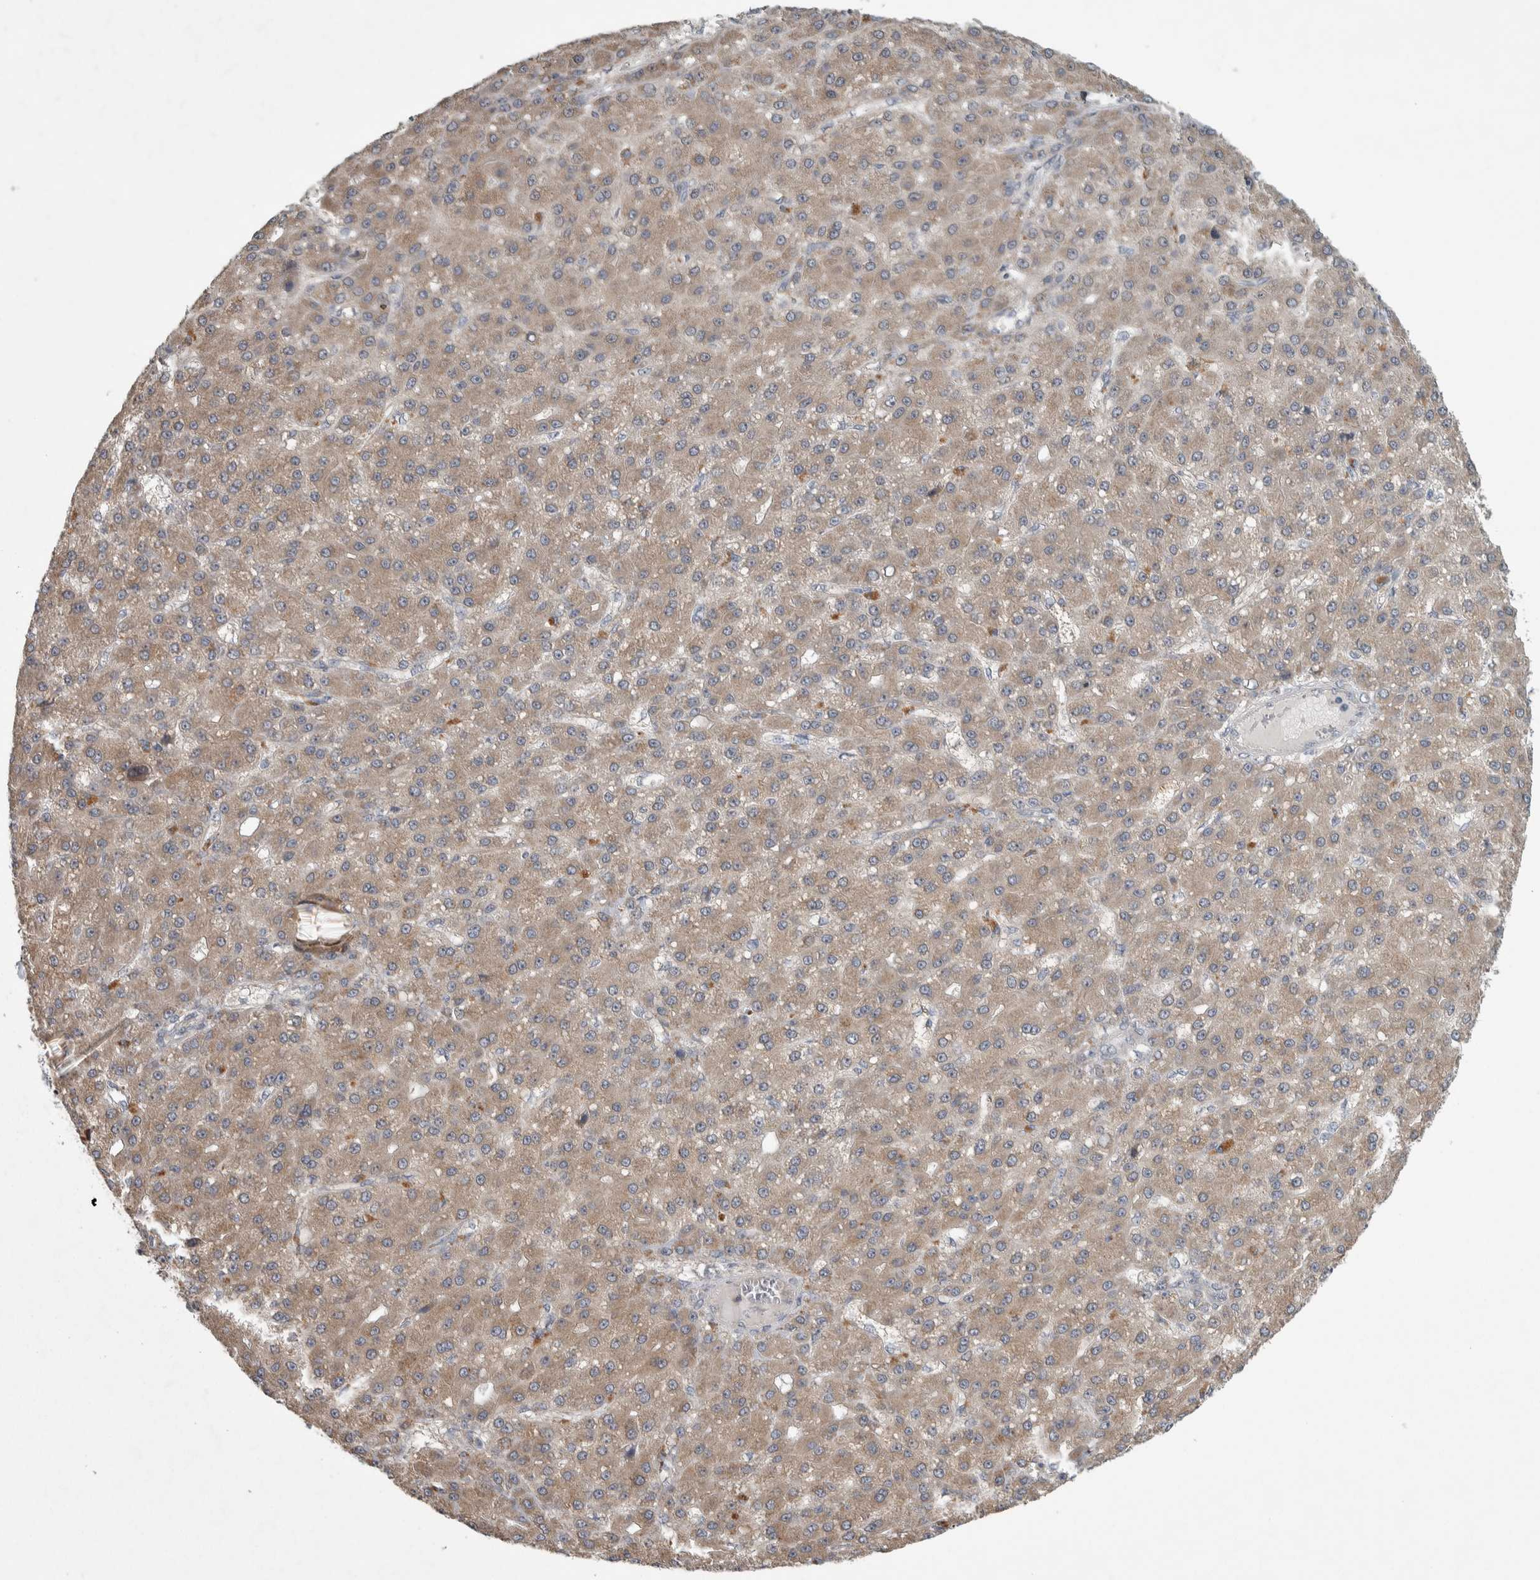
{"staining": {"intensity": "weak", "quantity": ">75%", "location": "cytoplasmic/membranous"}, "tissue": "liver cancer", "cell_type": "Tumor cells", "image_type": "cancer", "snomed": [{"axis": "morphology", "description": "Carcinoma, Hepatocellular, NOS"}, {"axis": "topography", "description": "Liver"}], "caption": "A brown stain highlights weak cytoplasmic/membranous expression of a protein in human hepatocellular carcinoma (liver) tumor cells. (Brightfield microscopy of DAB IHC at high magnification).", "gene": "SRP68", "patient": {"sex": "male", "age": 67}}